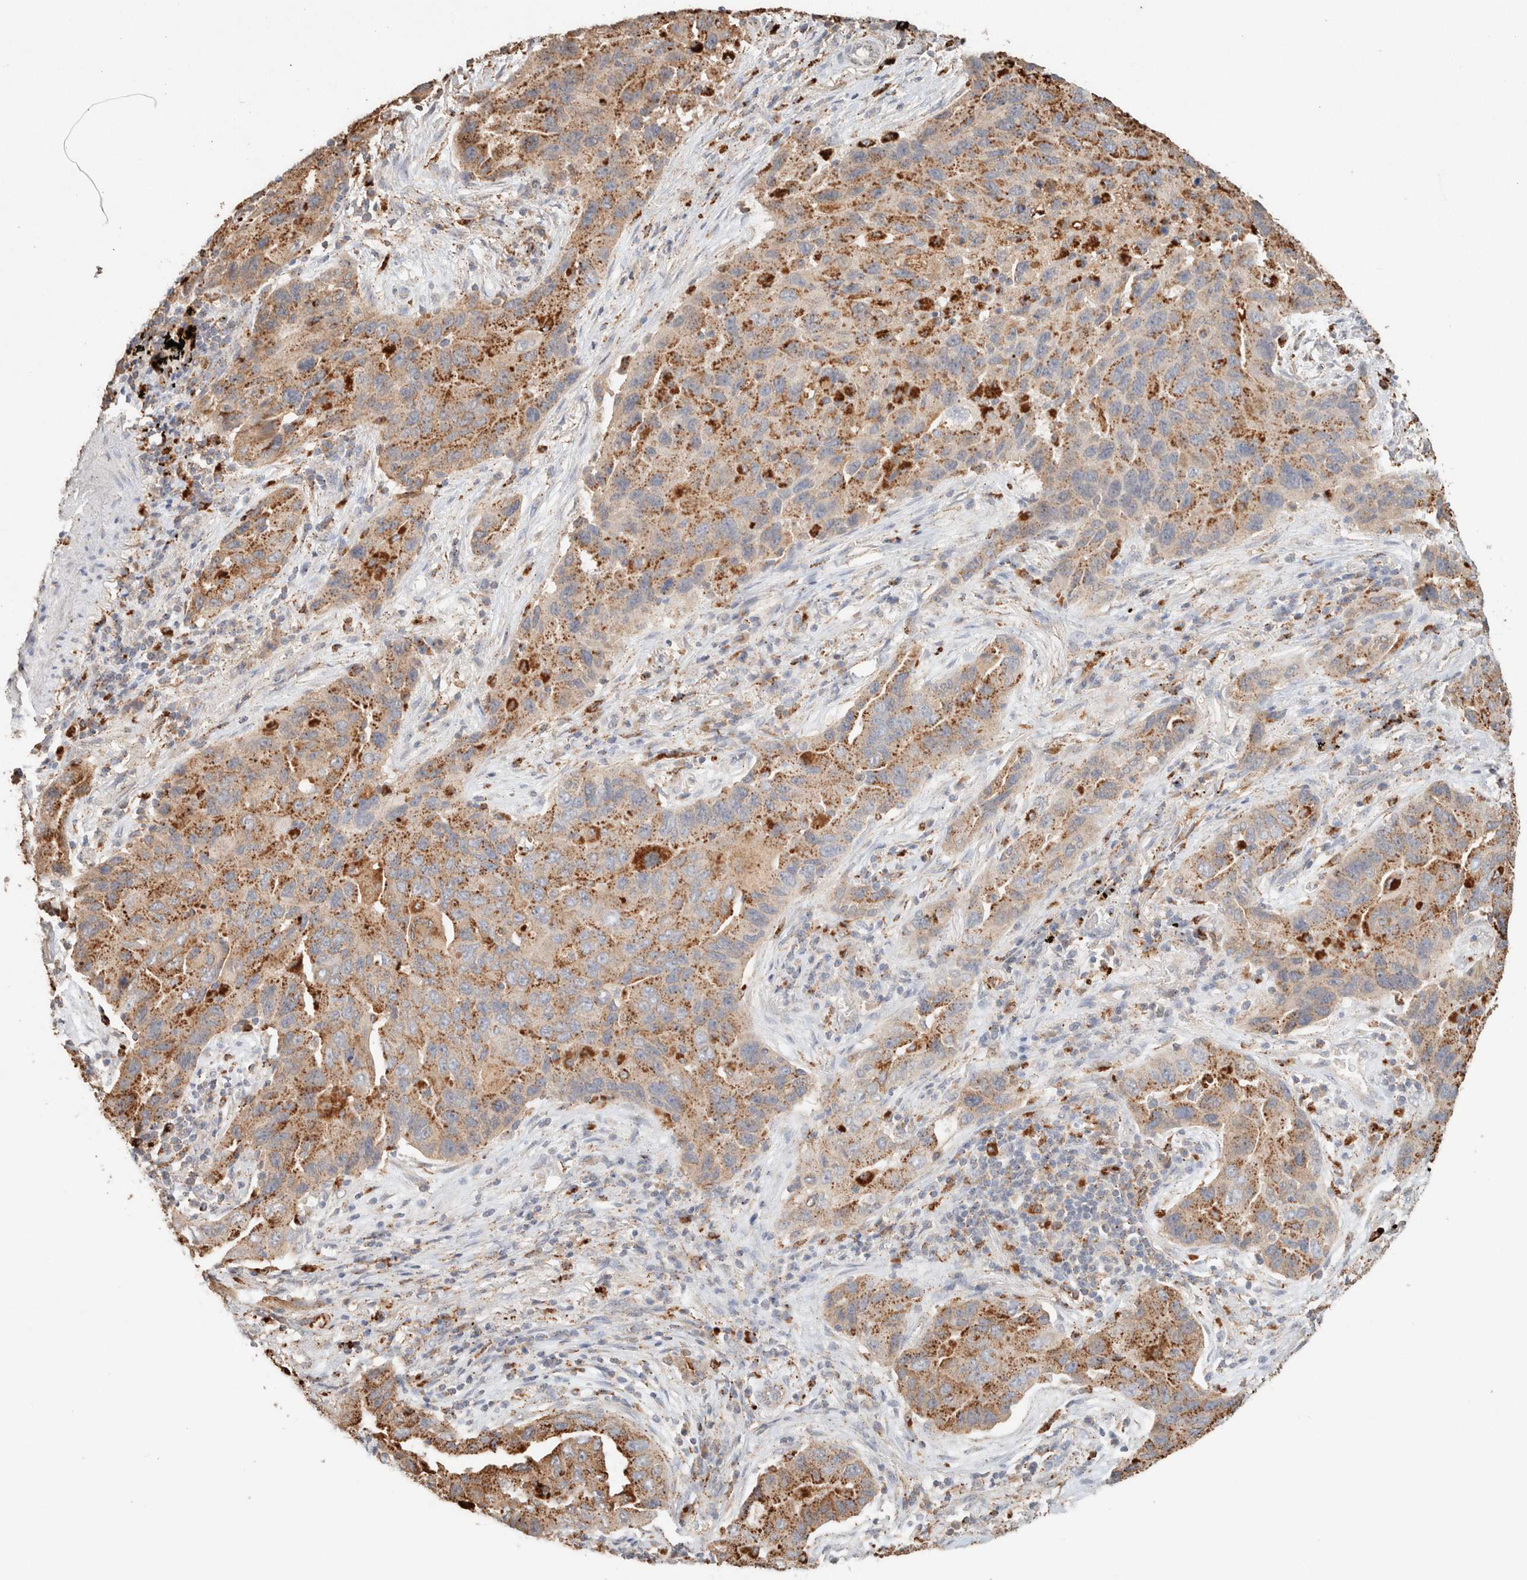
{"staining": {"intensity": "moderate", "quantity": ">75%", "location": "cytoplasmic/membranous"}, "tissue": "lung cancer", "cell_type": "Tumor cells", "image_type": "cancer", "snomed": [{"axis": "morphology", "description": "Adenocarcinoma, NOS"}, {"axis": "topography", "description": "Lung"}], "caption": "Immunohistochemistry (IHC) (DAB) staining of human adenocarcinoma (lung) demonstrates moderate cytoplasmic/membranous protein expression in approximately >75% of tumor cells.", "gene": "CTSC", "patient": {"sex": "female", "age": 65}}